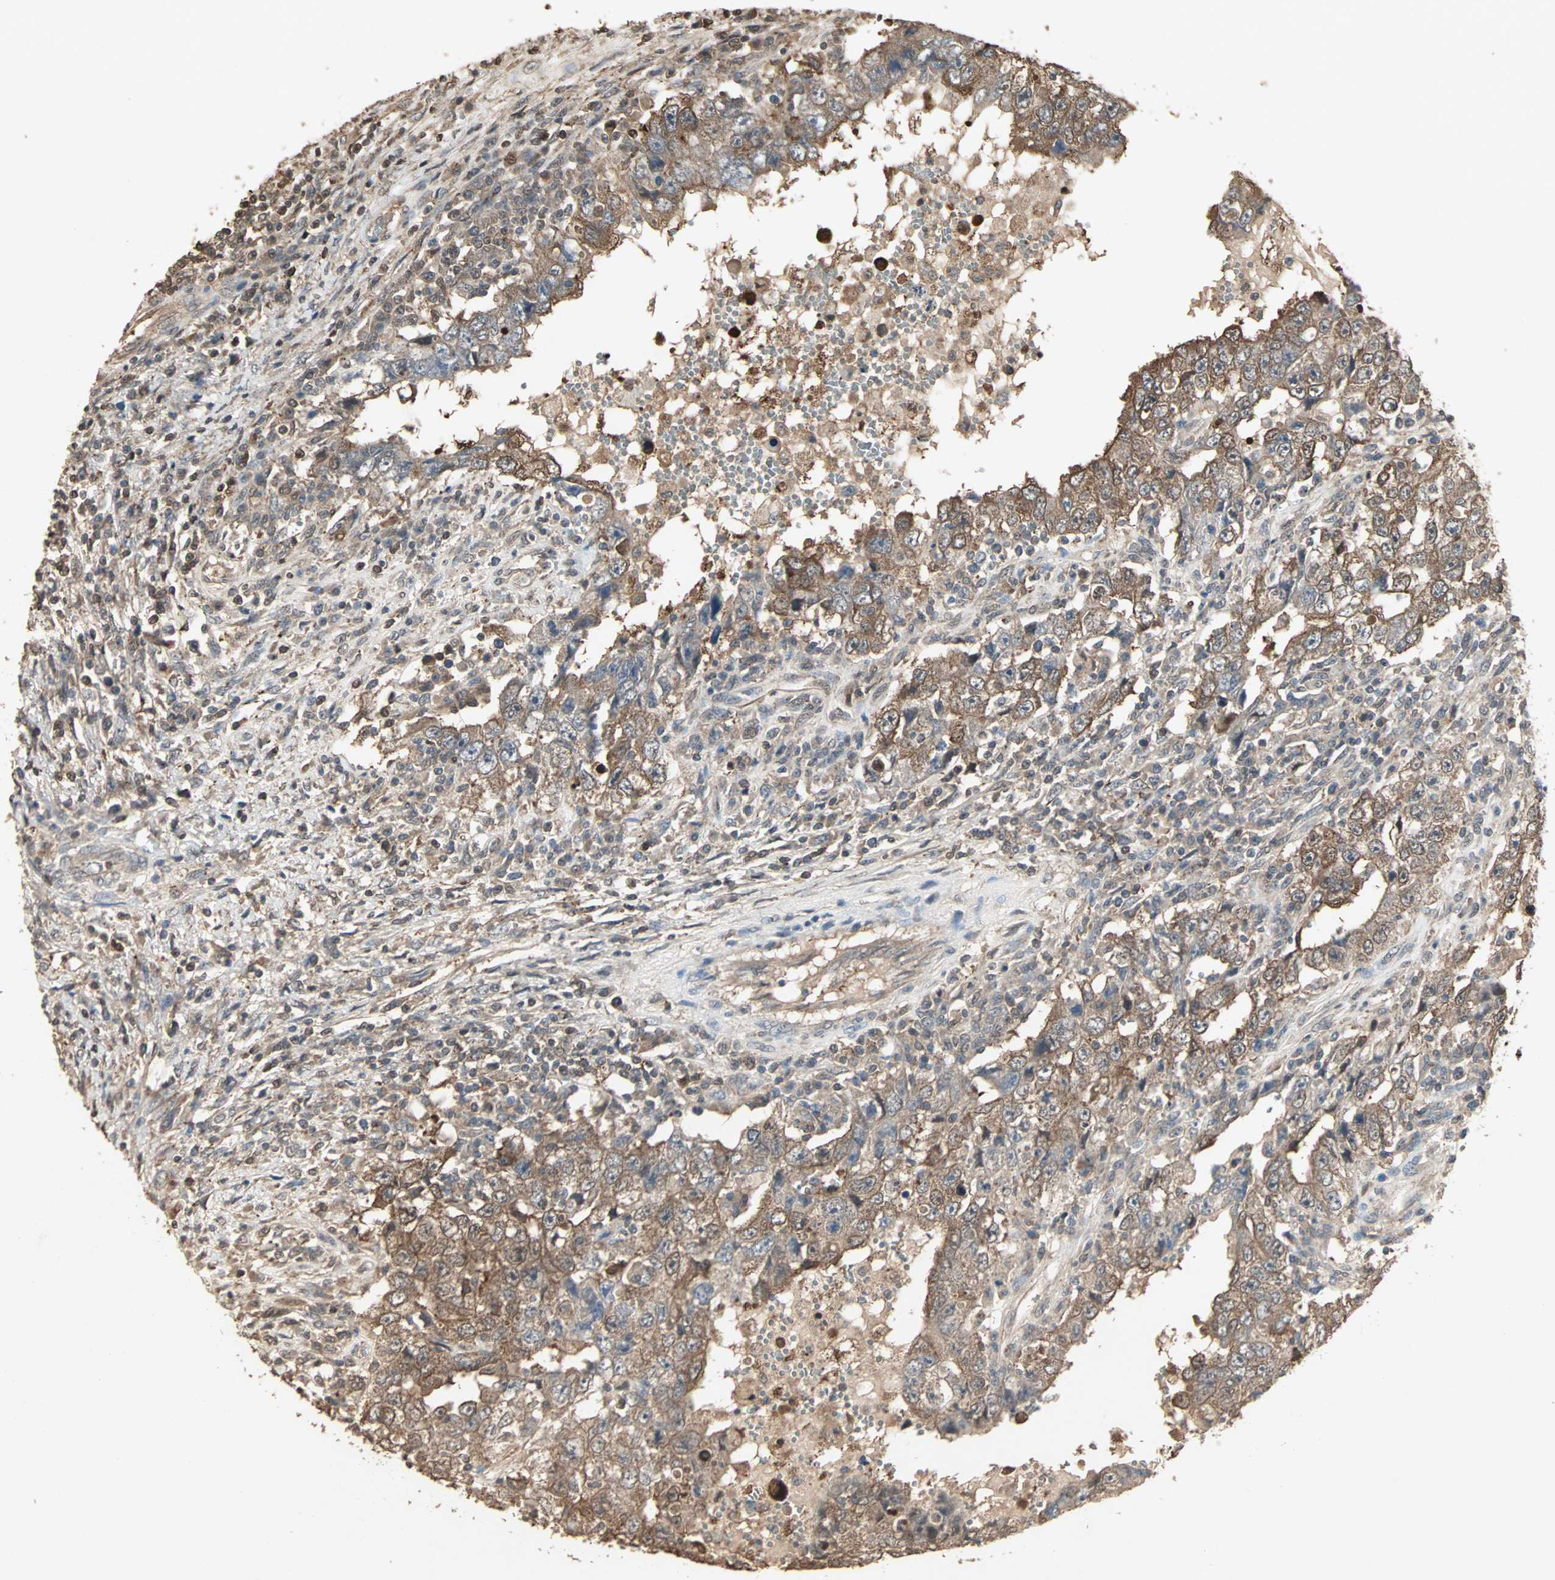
{"staining": {"intensity": "moderate", "quantity": ">75%", "location": "cytoplasmic/membranous"}, "tissue": "testis cancer", "cell_type": "Tumor cells", "image_type": "cancer", "snomed": [{"axis": "morphology", "description": "Carcinoma, Embryonal, NOS"}, {"axis": "topography", "description": "Testis"}], "caption": "Testis cancer was stained to show a protein in brown. There is medium levels of moderate cytoplasmic/membranous expression in approximately >75% of tumor cells.", "gene": "DRG2", "patient": {"sex": "male", "age": 26}}